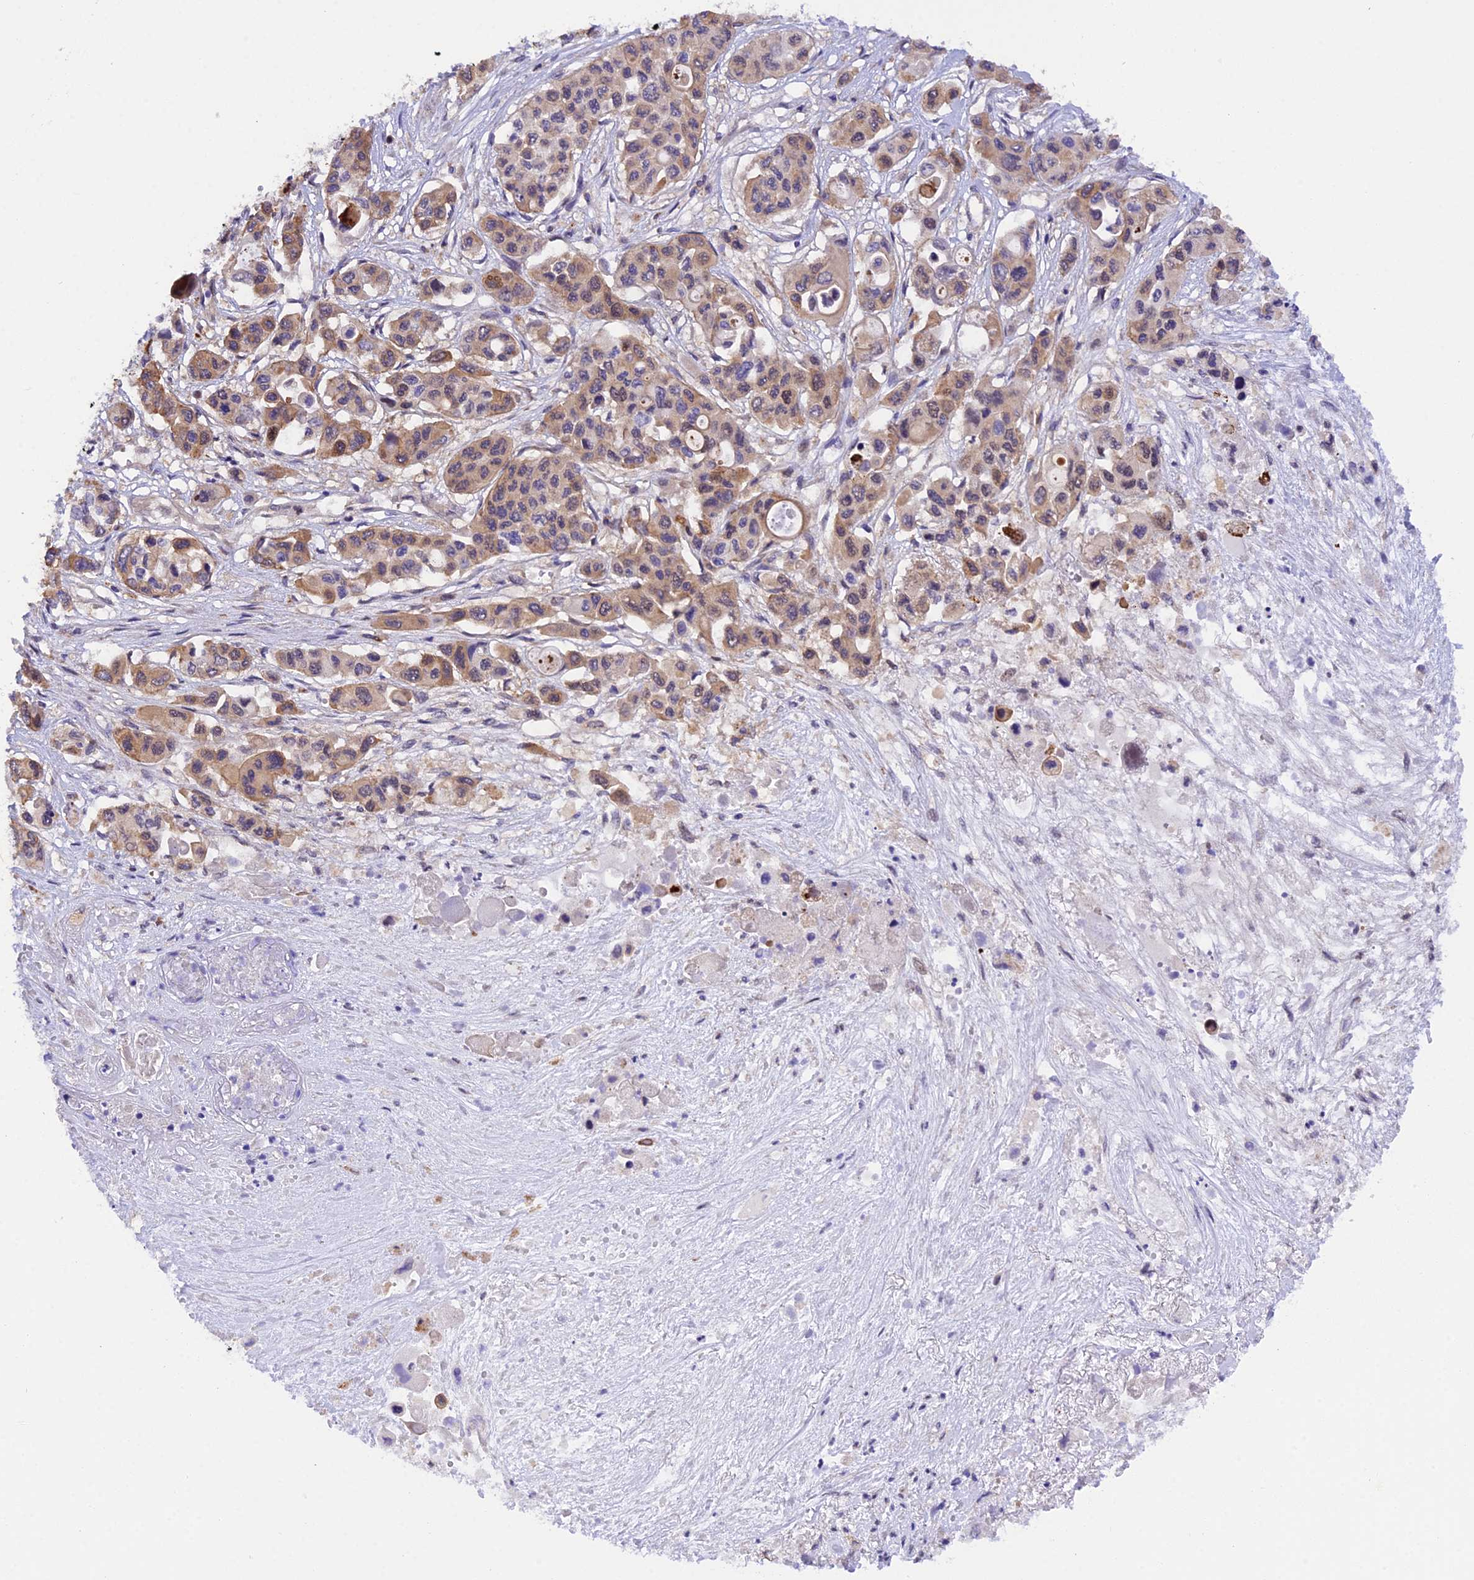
{"staining": {"intensity": "weak", "quantity": "25%-75%", "location": "cytoplasmic/membranous"}, "tissue": "pancreatic cancer", "cell_type": "Tumor cells", "image_type": "cancer", "snomed": [{"axis": "morphology", "description": "Adenocarcinoma, NOS"}, {"axis": "topography", "description": "Pancreas"}], "caption": "A low amount of weak cytoplasmic/membranous expression is present in approximately 25%-75% of tumor cells in pancreatic cancer tissue.", "gene": "SAMD4A", "patient": {"sex": "male", "age": 92}}